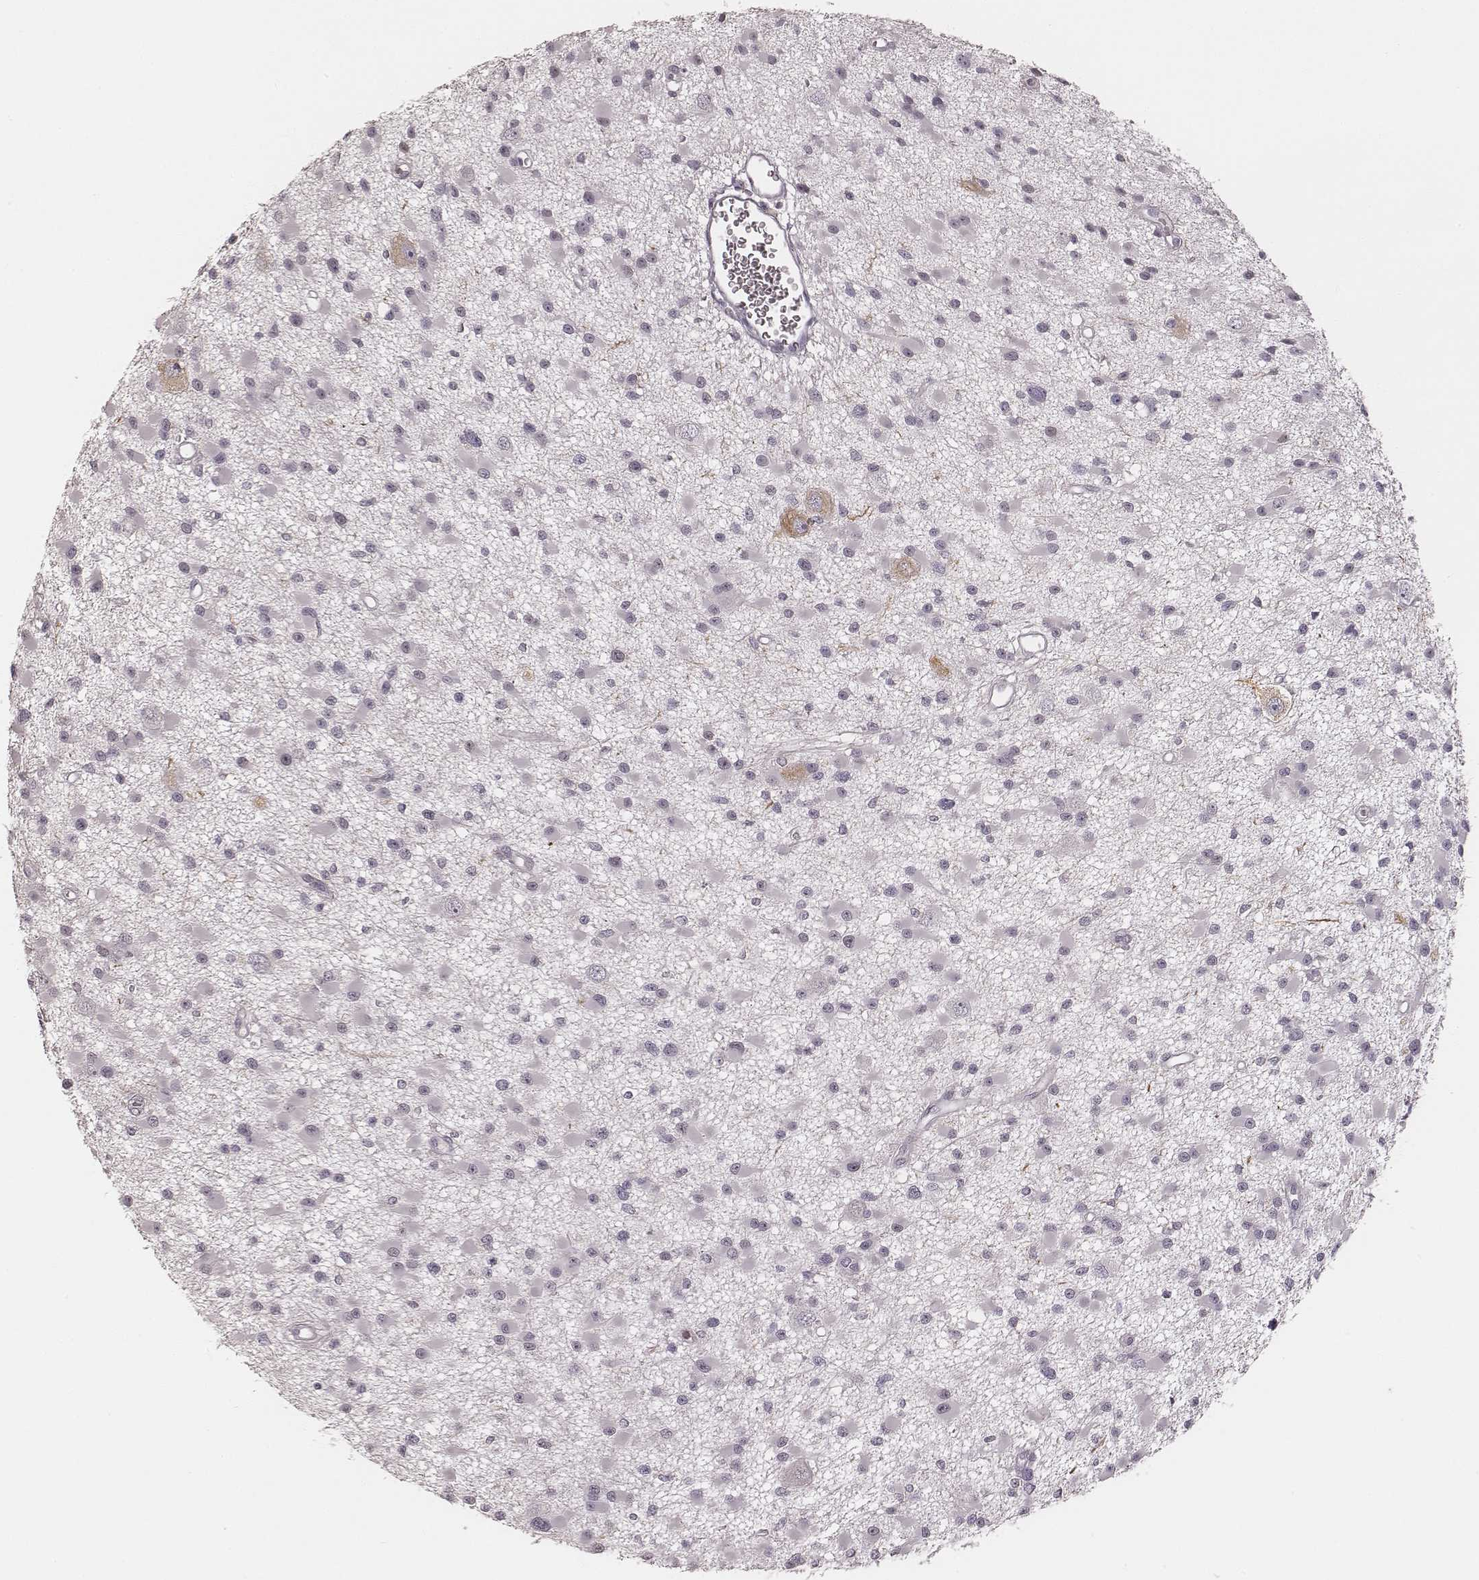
{"staining": {"intensity": "negative", "quantity": "none", "location": "none"}, "tissue": "glioma", "cell_type": "Tumor cells", "image_type": "cancer", "snomed": [{"axis": "morphology", "description": "Glioma, malignant, High grade"}, {"axis": "topography", "description": "Brain"}], "caption": "An immunohistochemistry micrograph of glioma is shown. There is no staining in tumor cells of glioma.", "gene": "MSX1", "patient": {"sex": "male", "age": 54}}